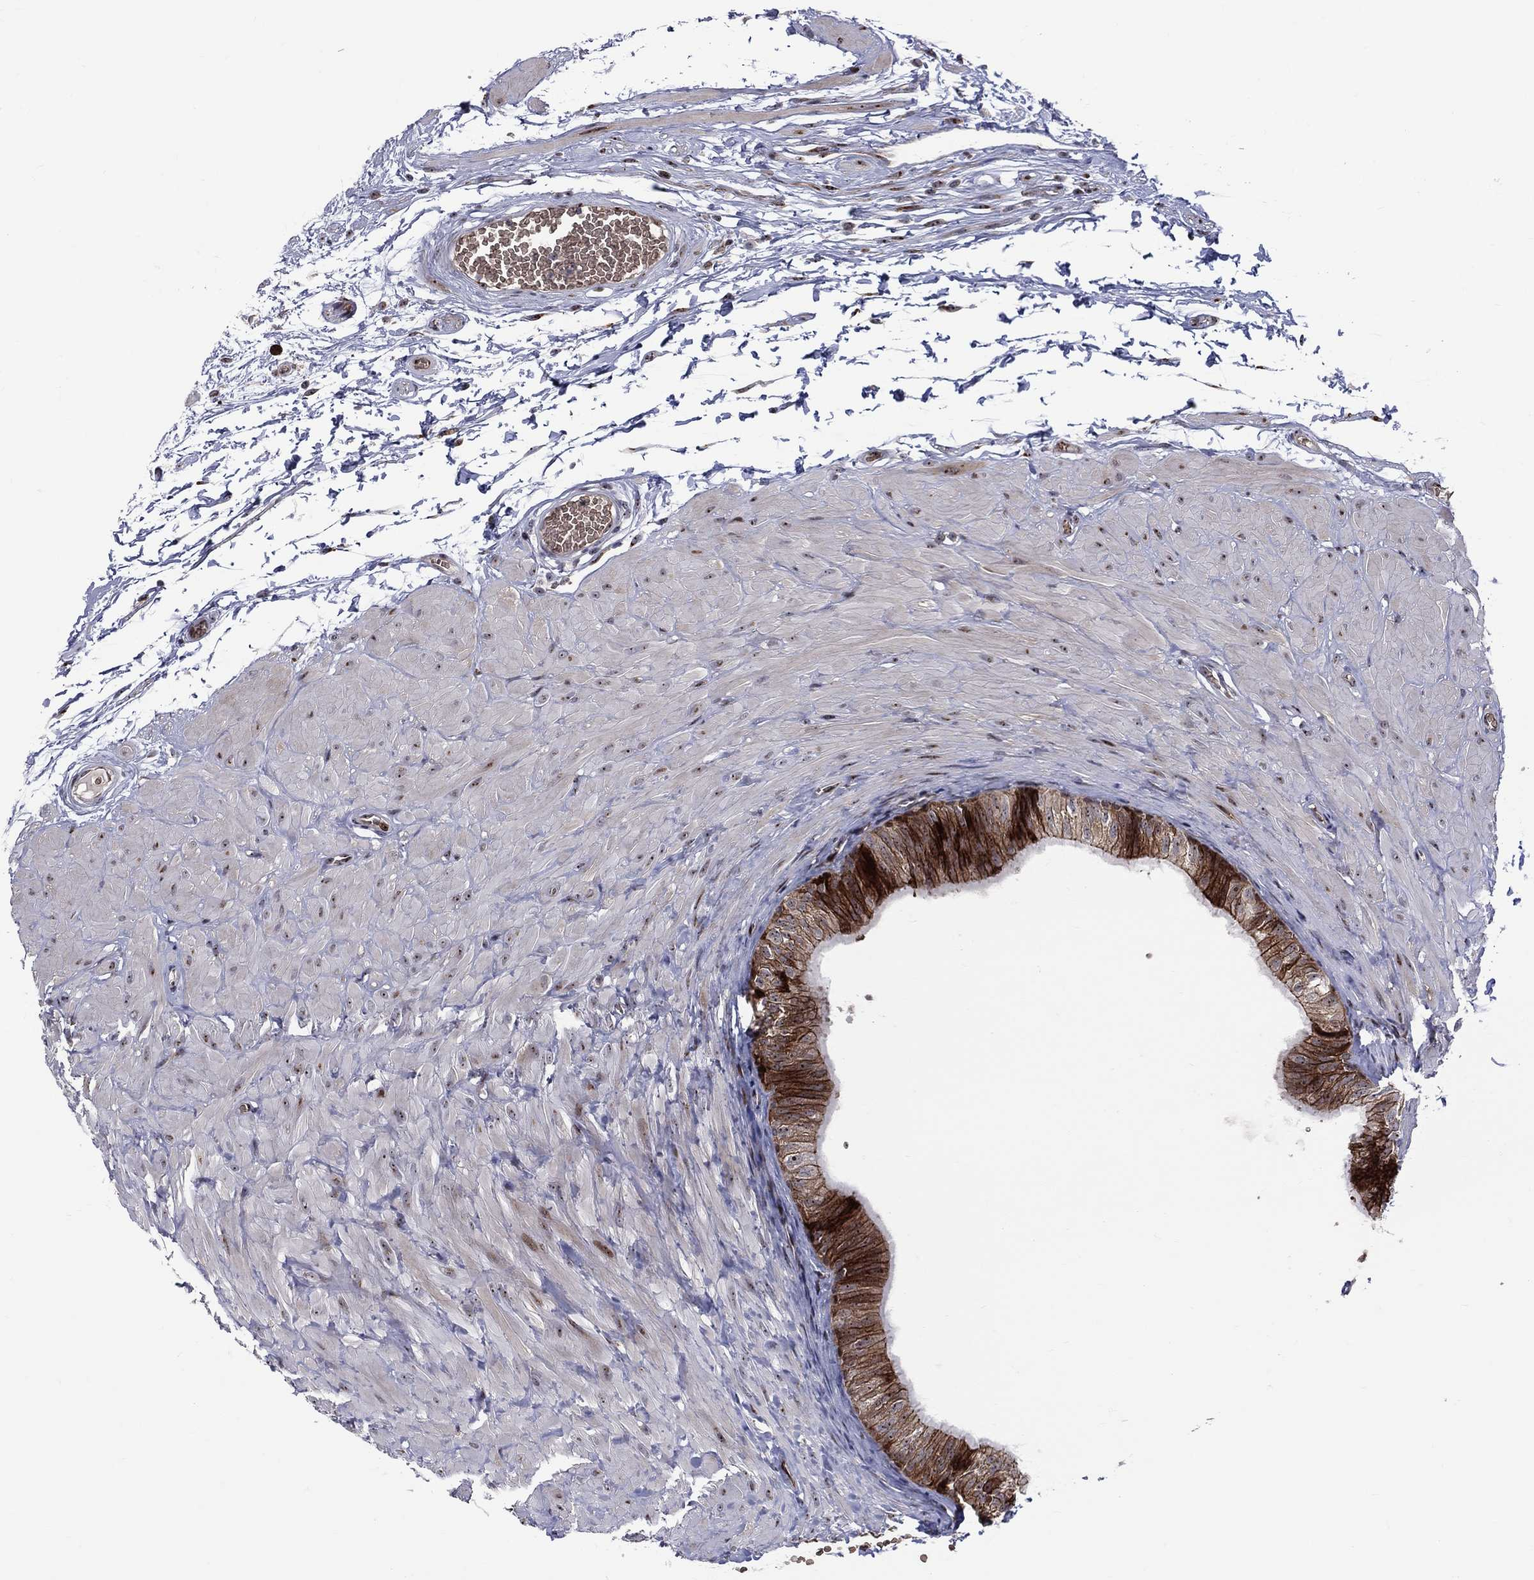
{"staining": {"intensity": "strong", "quantity": "25%-75%", "location": "cytoplasmic/membranous"}, "tissue": "epididymis", "cell_type": "Glandular cells", "image_type": "normal", "snomed": [{"axis": "morphology", "description": "Normal tissue, NOS"}, {"axis": "topography", "description": "Epididymis"}, {"axis": "topography", "description": "Vas deferens"}], "caption": "Immunohistochemical staining of benign epididymis shows strong cytoplasmic/membranous protein staining in approximately 25%-75% of glandular cells.", "gene": "VHL", "patient": {"sex": "male", "age": 23}}